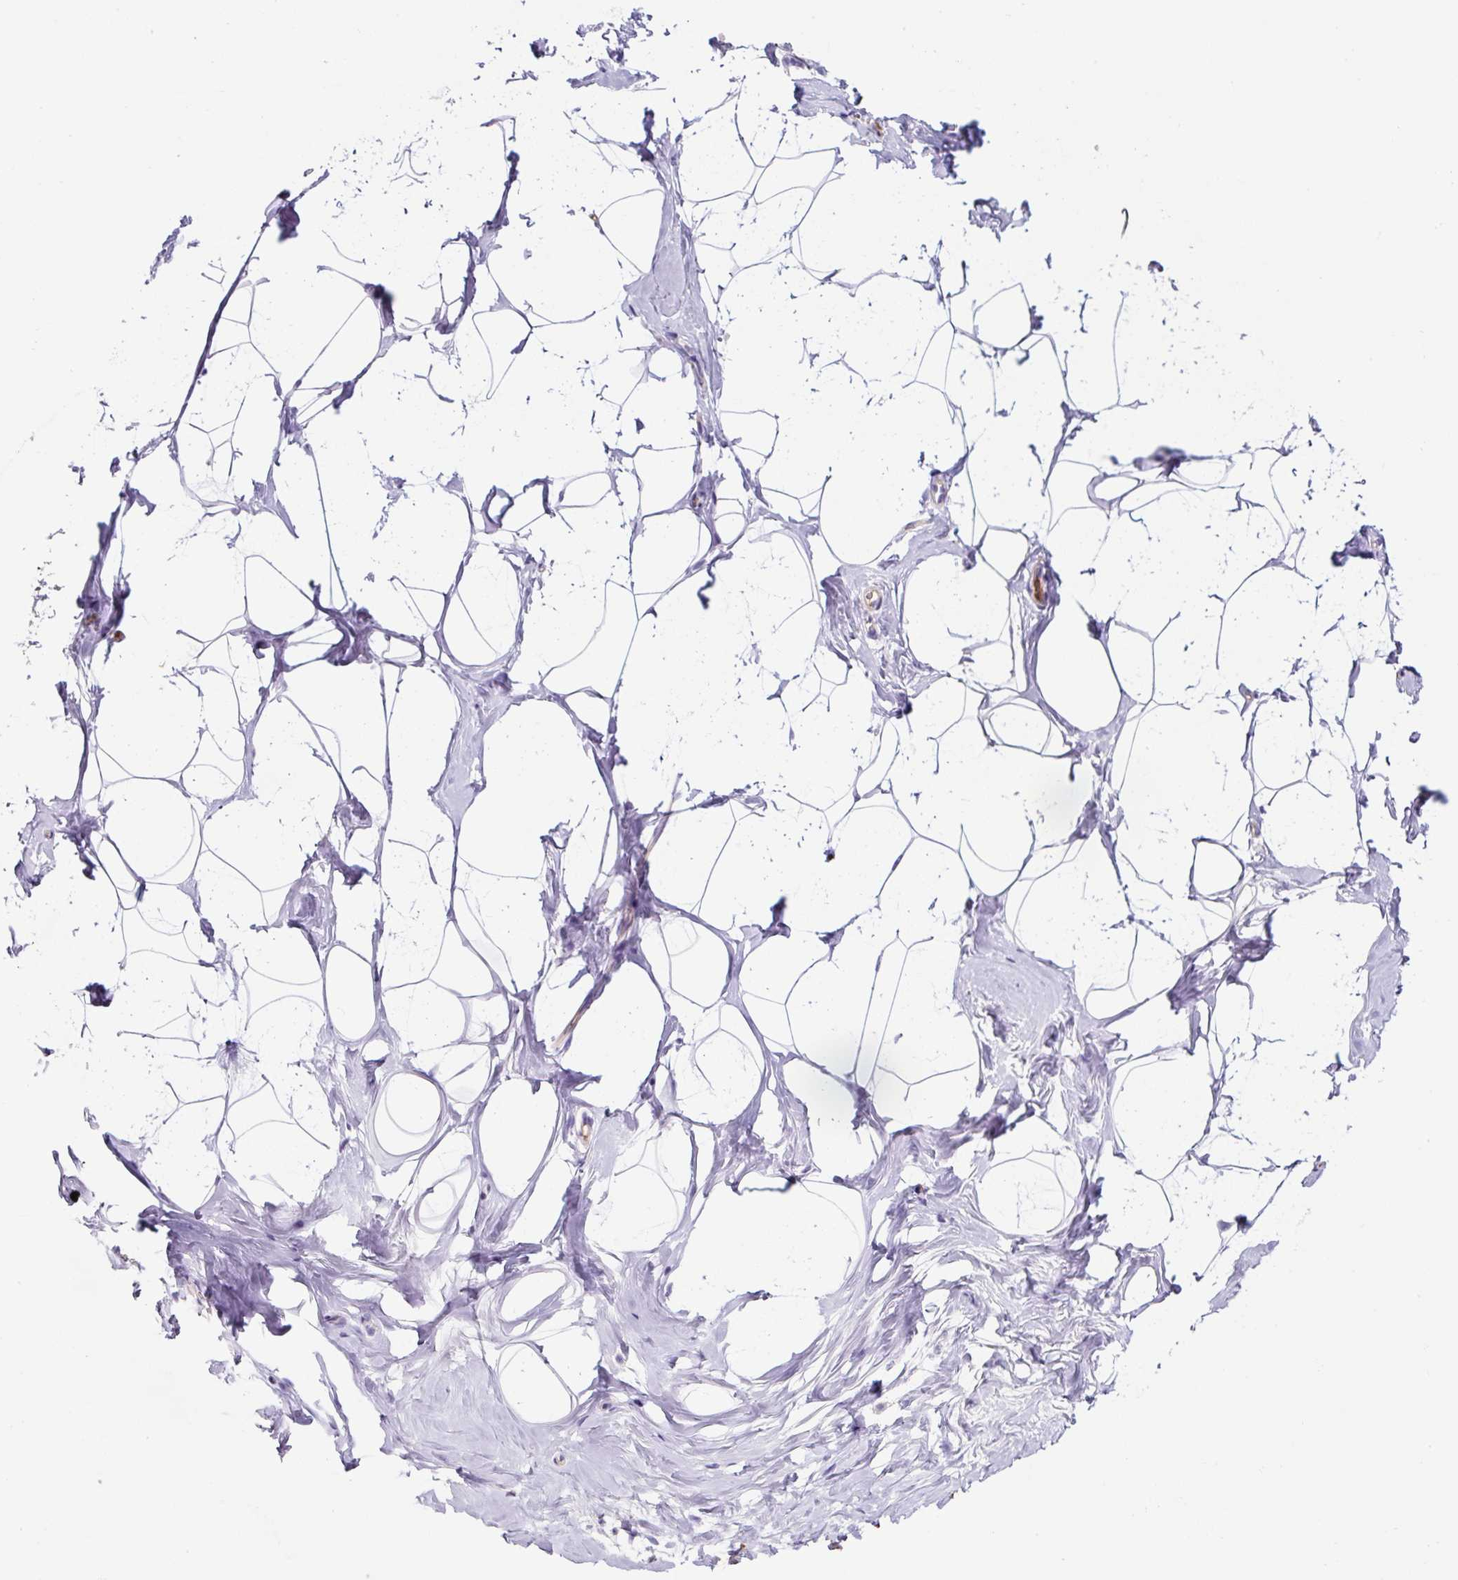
{"staining": {"intensity": "negative", "quantity": "none", "location": "none"}, "tissue": "breast", "cell_type": "Adipocytes", "image_type": "normal", "snomed": [{"axis": "morphology", "description": "Normal tissue, NOS"}, {"axis": "topography", "description": "Breast"}], "caption": "High power microscopy histopathology image of an immunohistochemistry (IHC) image of benign breast, revealing no significant staining in adipocytes.", "gene": "OR14A2", "patient": {"sex": "female", "age": 32}}